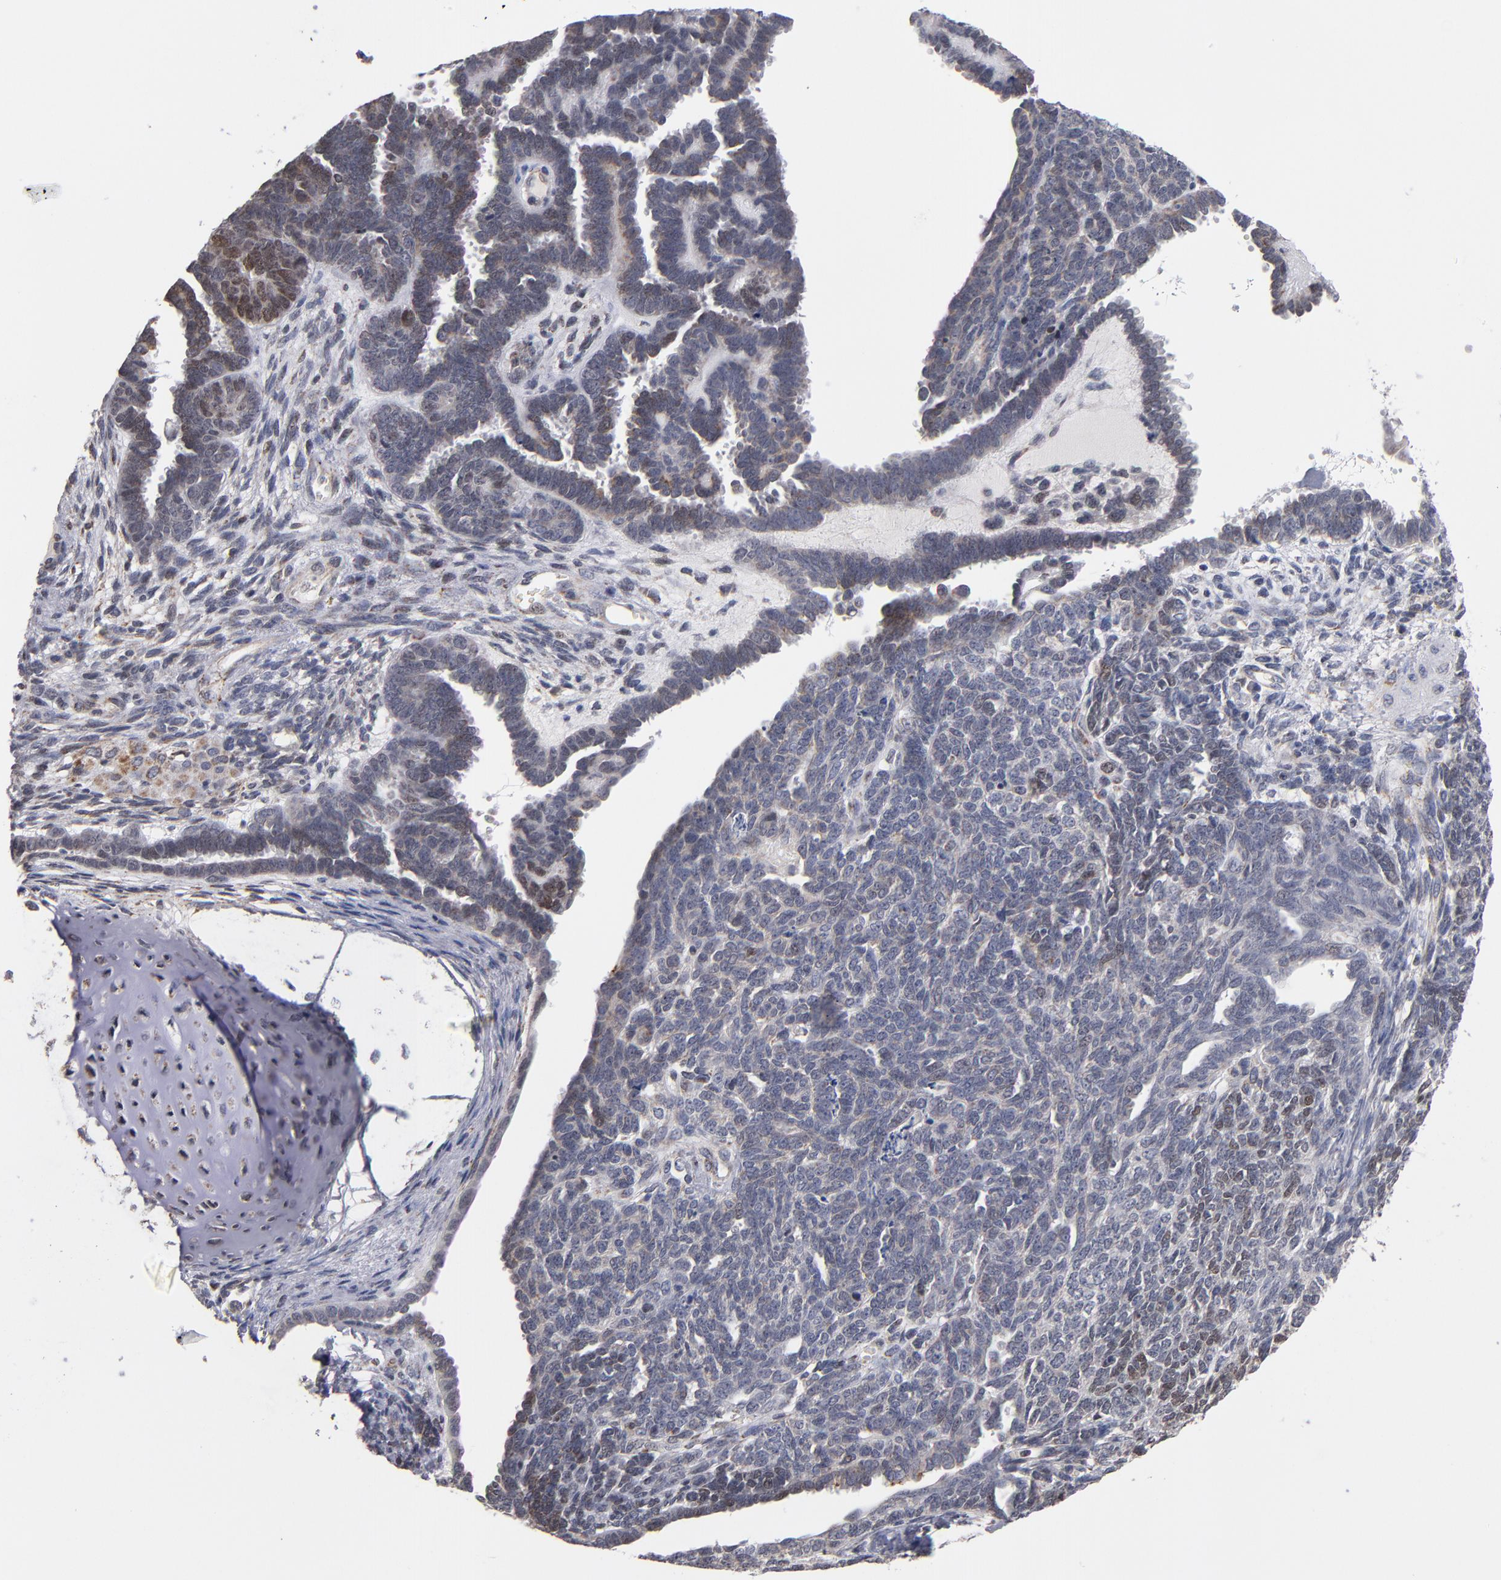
{"staining": {"intensity": "weak", "quantity": "<25%", "location": "nuclear"}, "tissue": "endometrial cancer", "cell_type": "Tumor cells", "image_type": "cancer", "snomed": [{"axis": "morphology", "description": "Neoplasm, malignant, NOS"}, {"axis": "topography", "description": "Endometrium"}], "caption": "Immunohistochemical staining of endometrial cancer shows no significant staining in tumor cells. (IHC, brightfield microscopy, high magnification).", "gene": "ODF2", "patient": {"sex": "female", "age": 74}}